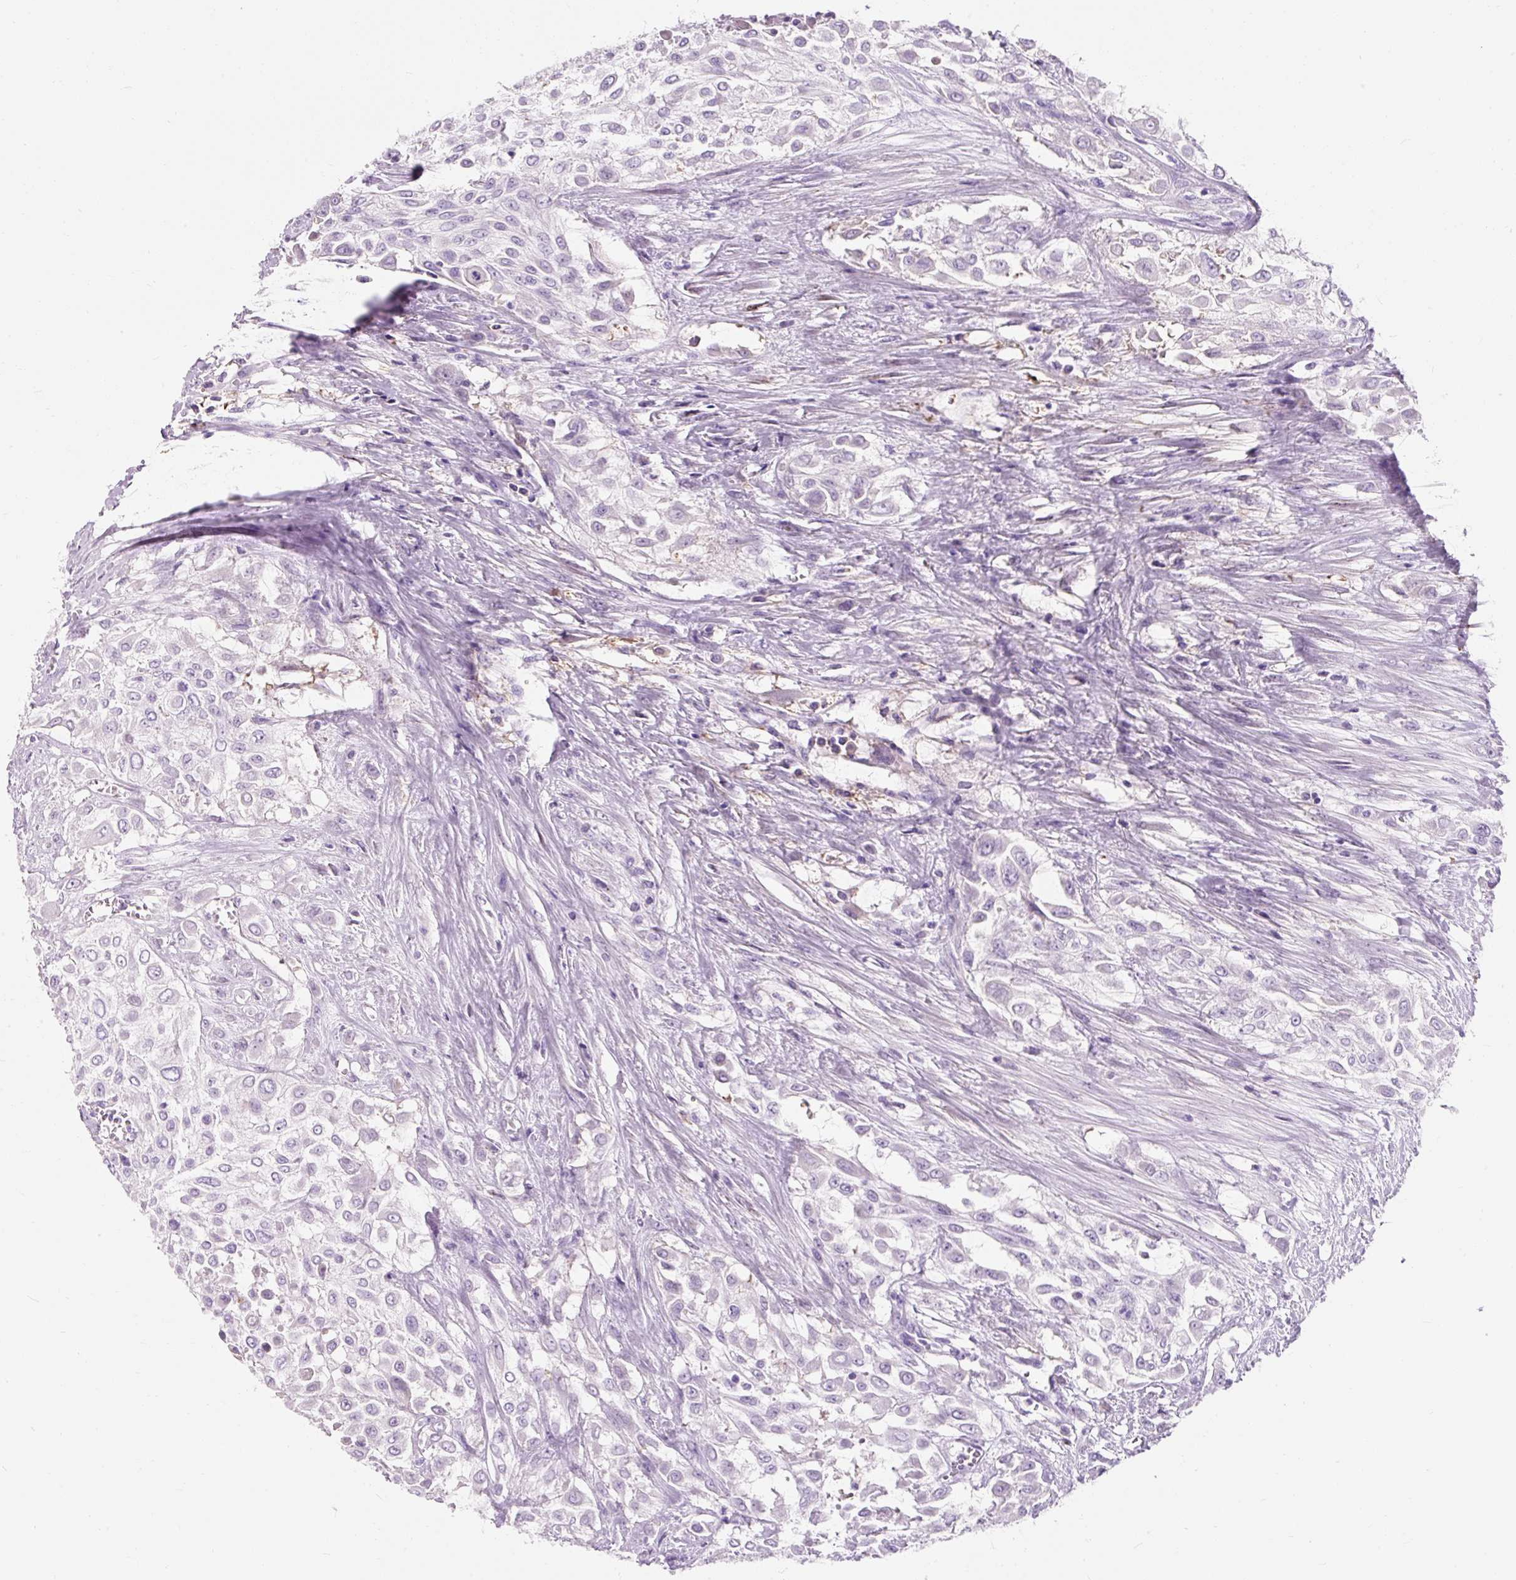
{"staining": {"intensity": "negative", "quantity": "none", "location": "none"}, "tissue": "urothelial cancer", "cell_type": "Tumor cells", "image_type": "cancer", "snomed": [{"axis": "morphology", "description": "Urothelial carcinoma, High grade"}, {"axis": "topography", "description": "Urinary bladder"}], "caption": "High magnification brightfield microscopy of high-grade urothelial carcinoma stained with DAB (3,3'-diaminobenzidine) (brown) and counterstained with hematoxylin (blue): tumor cells show no significant expression.", "gene": "CLDN25", "patient": {"sex": "male", "age": 57}}